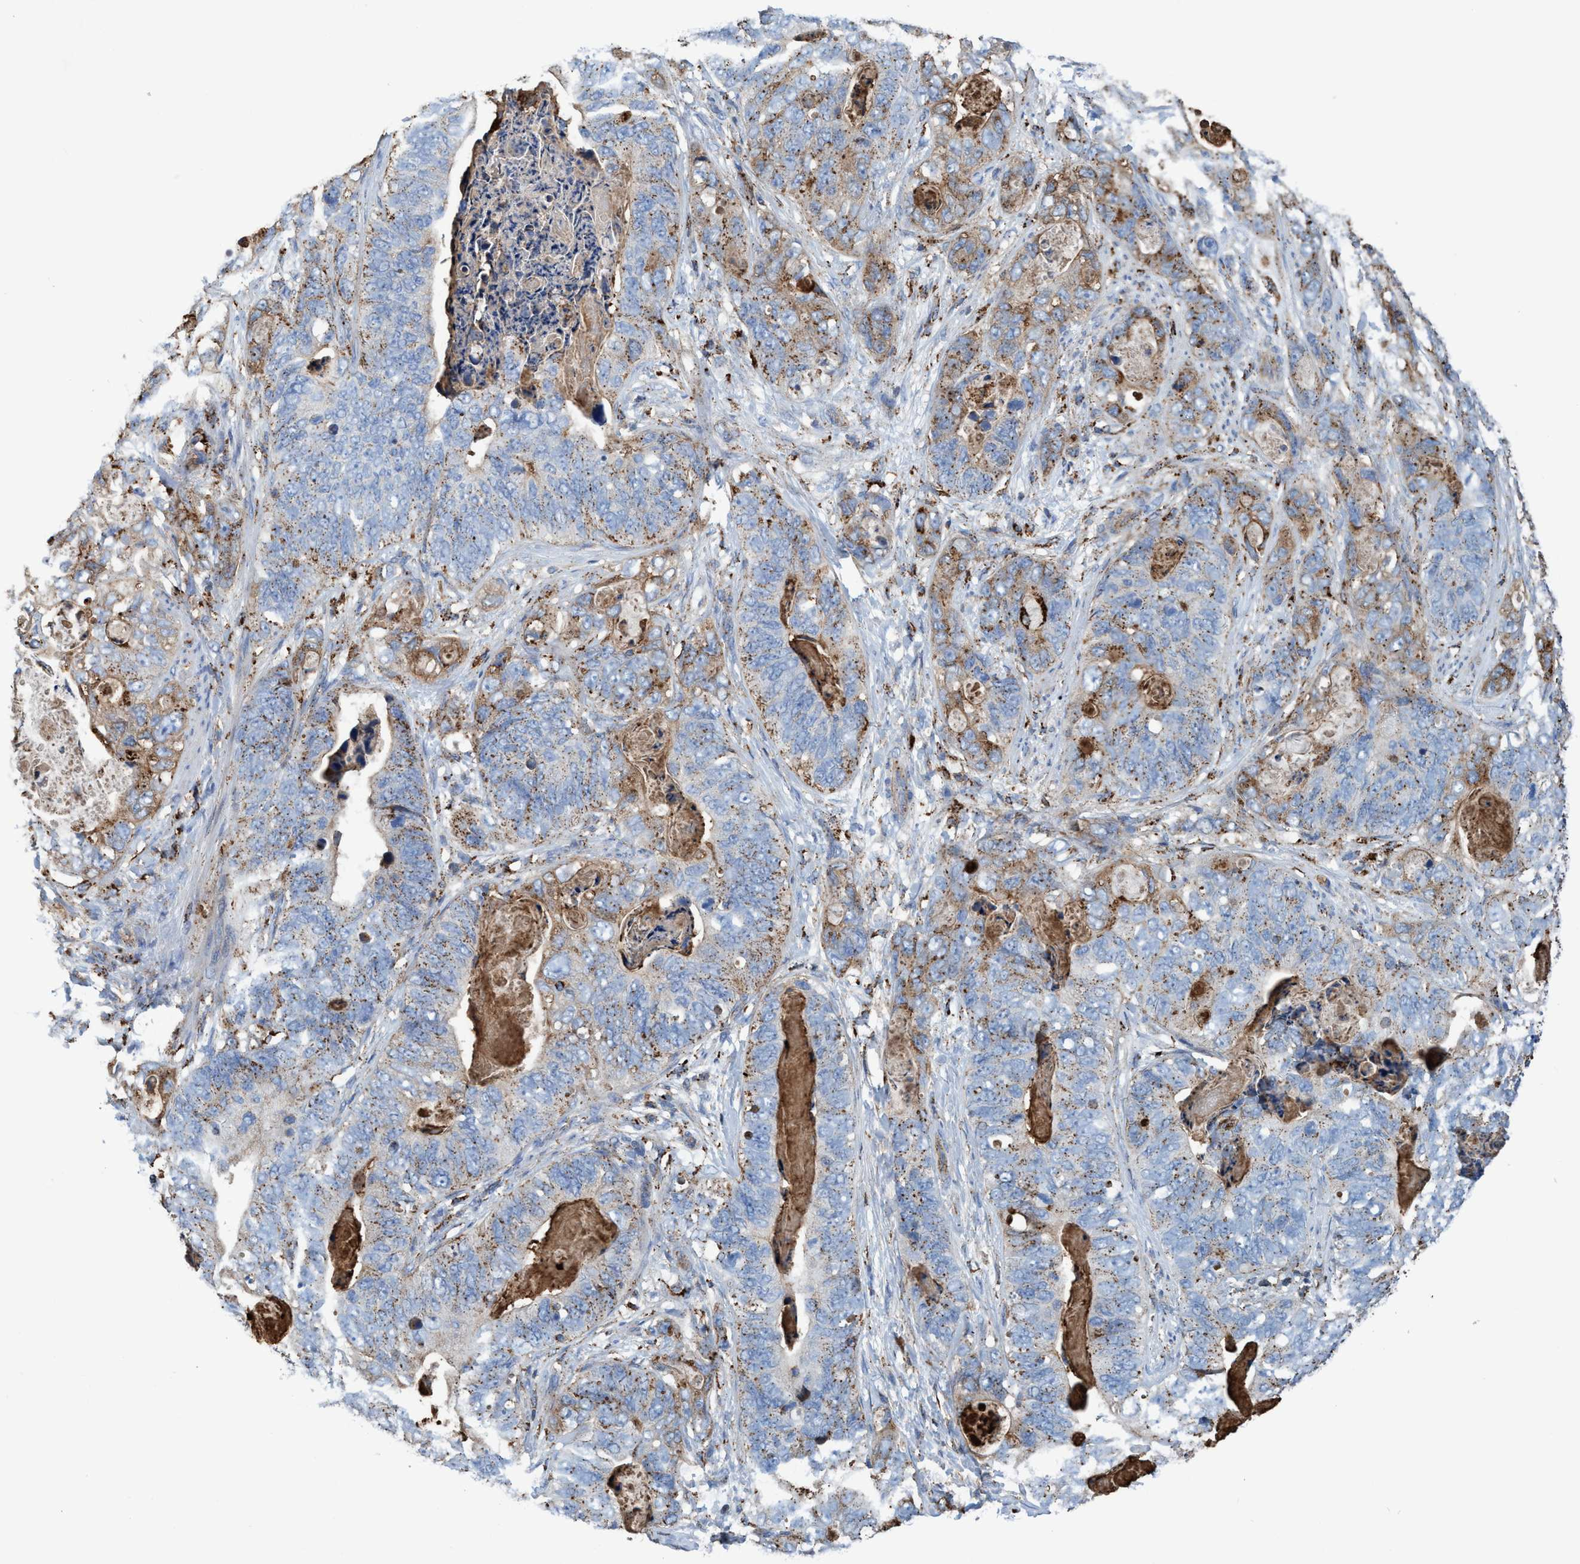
{"staining": {"intensity": "moderate", "quantity": "25%-75%", "location": "cytoplasmic/membranous"}, "tissue": "stomach cancer", "cell_type": "Tumor cells", "image_type": "cancer", "snomed": [{"axis": "morphology", "description": "Adenocarcinoma, NOS"}, {"axis": "topography", "description": "Stomach"}], "caption": "Tumor cells exhibit moderate cytoplasmic/membranous staining in approximately 25%-75% of cells in stomach cancer (adenocarcinoma).", "gene": "TRIM65", "patient": {"sex": "female", "age": 89}}